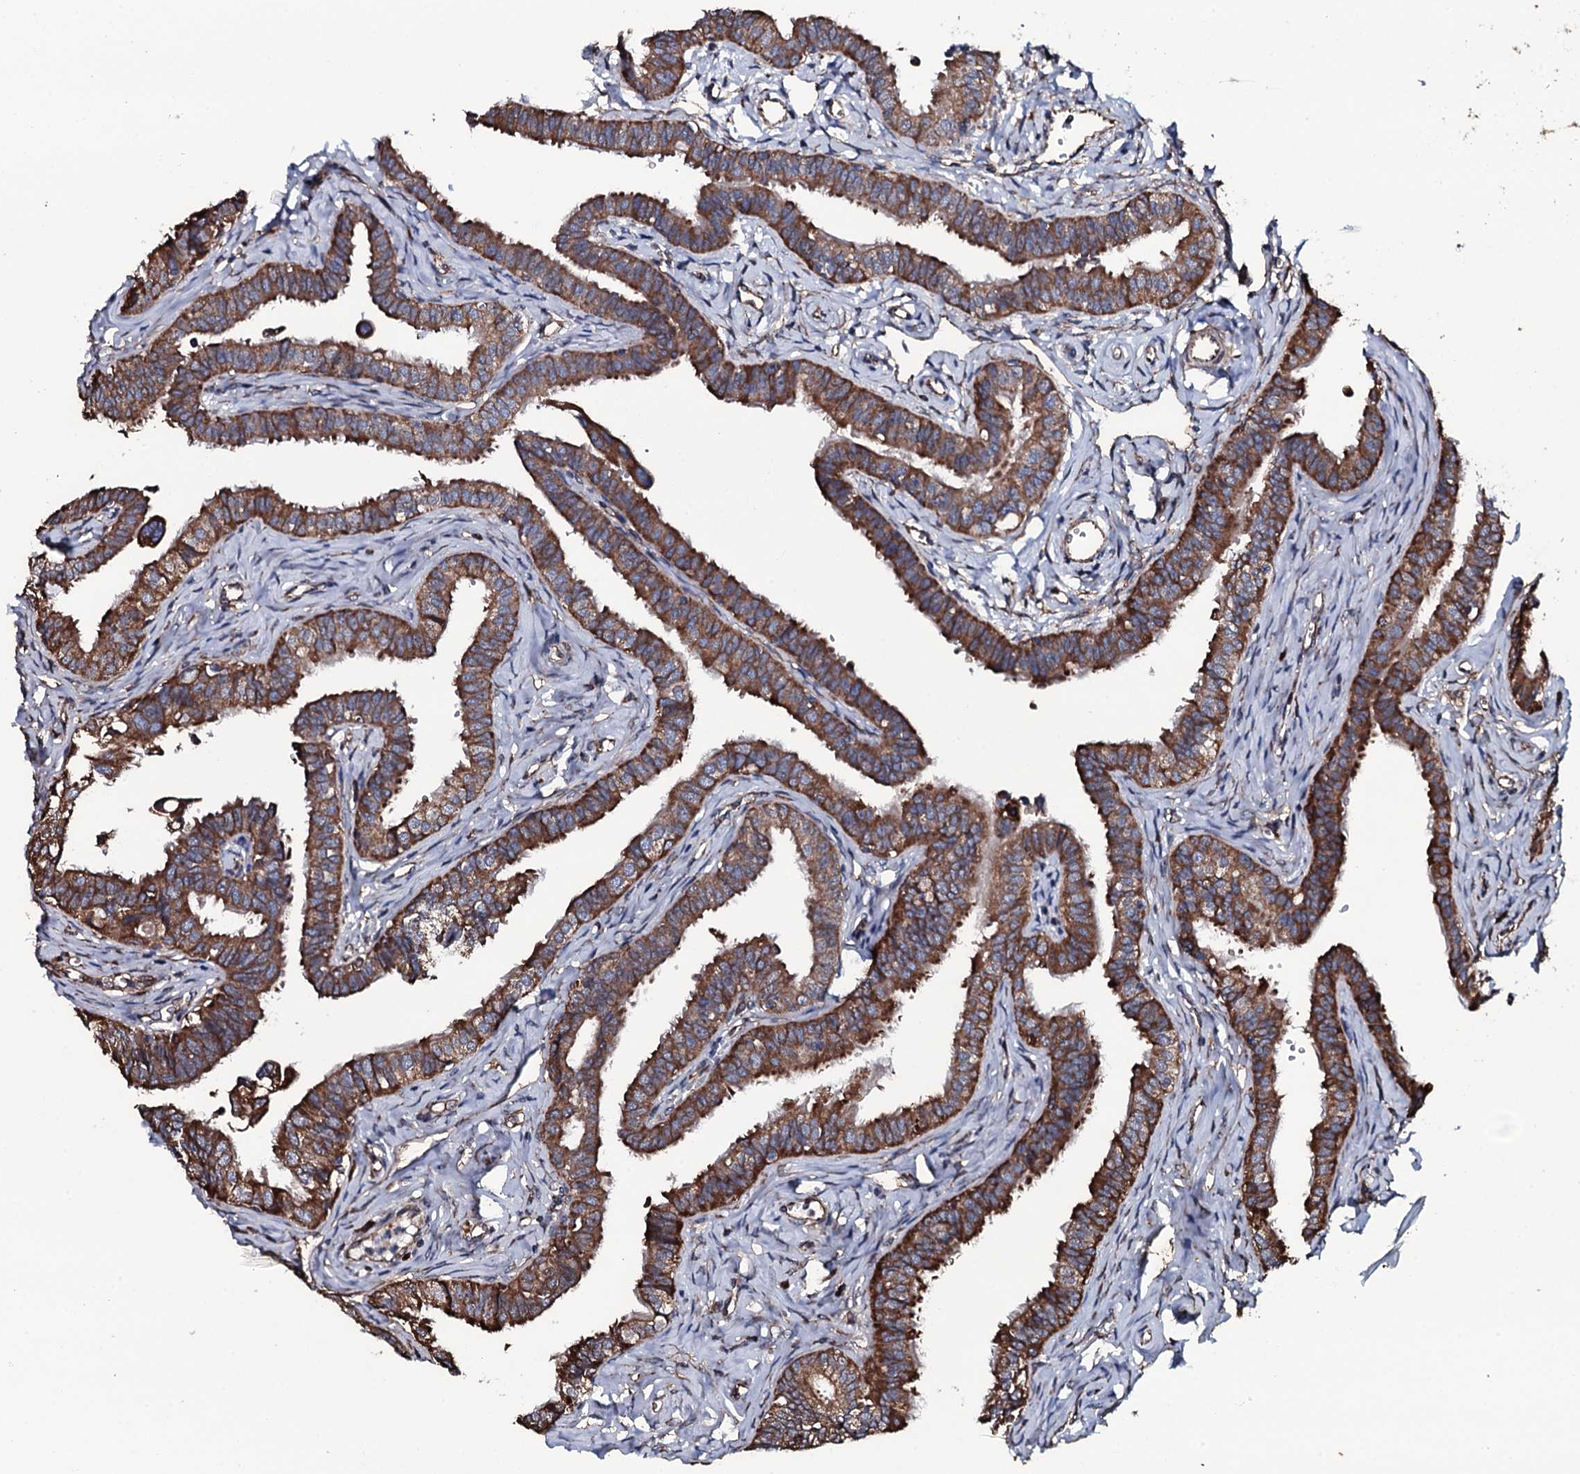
{"staining": {"intensity": "strong", "quantity": ">75%", "location": "cytoplasmic/membranous"}, "tissue": "fallopian tube", "cell_type": "Glandular cells", "image_type": "normal", "snomed": [{"axis": "morphology", "description": "Normal tissue, NOS"}, {"axis": "morphology", "description": "Carcinoma, NOS"}, {"axis": "topography", "description": "Fallopian tube"}, {"axis": "topography", "description": "Ovary"}], "caption": "A brown stain labels strong cytoplasmic/membranous positivity of a protein in glandular cells of unremarkable fallopian tube.", "gene": "RAB12", "patient": {"sex": "female", "age": 59}}